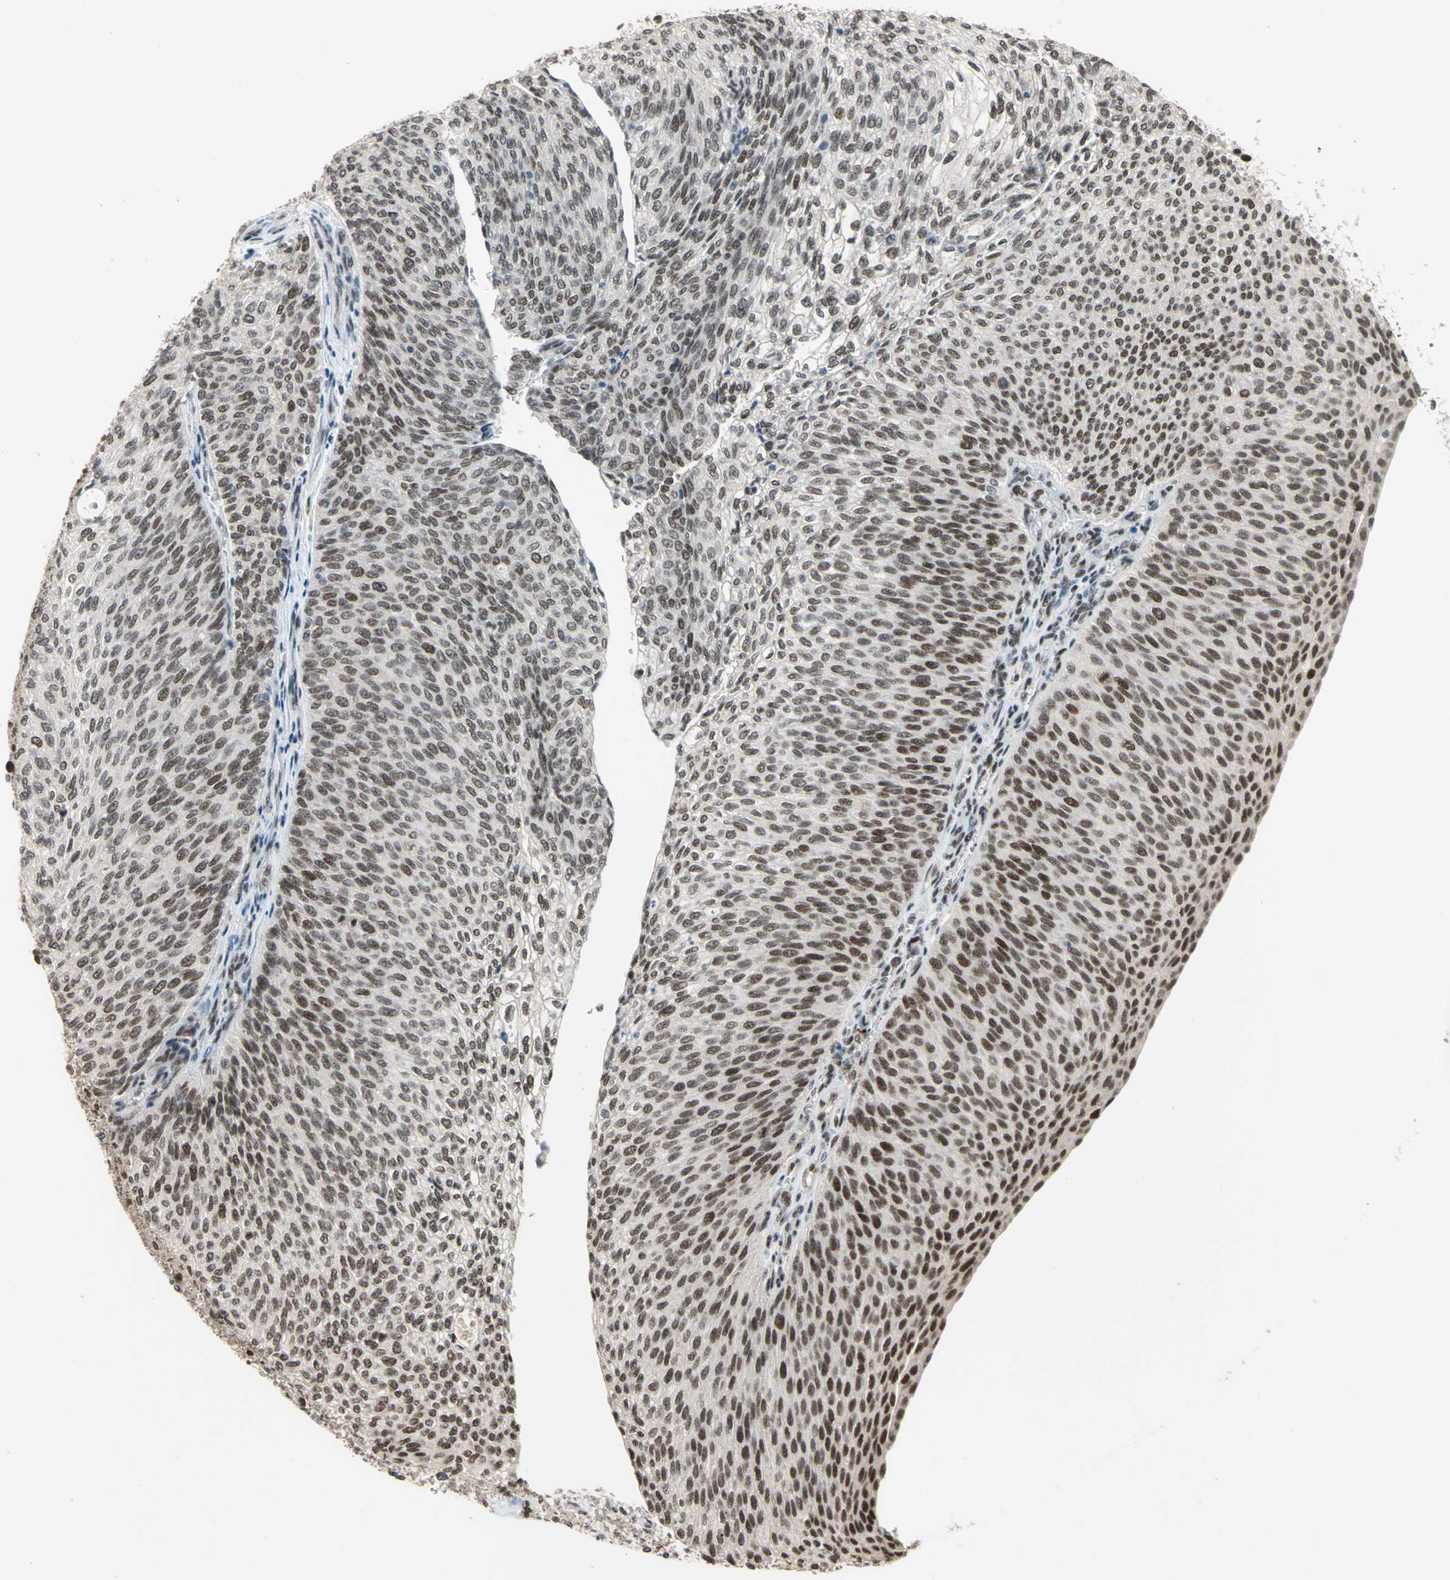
{"staining": {"intensity": "moderate", "quantity": ">75%", "location": "nuclear"}, "tissue": "urothelial cancer", "cell_type": "Tumor cells", "image_type": "cancer", "snomed": [{"axis": "morphology", "description": "Urothelial carcinoma, Low grade"}, {"axis": "topography", "description": "Urinary bladder"}], "caption": "Moderate nuclear positivity is seen in about >75% of tumor cells in low-grade urothelial carcinoma.", "gene": "ELF2", "patient": {"sex": "female", "age": 79}}